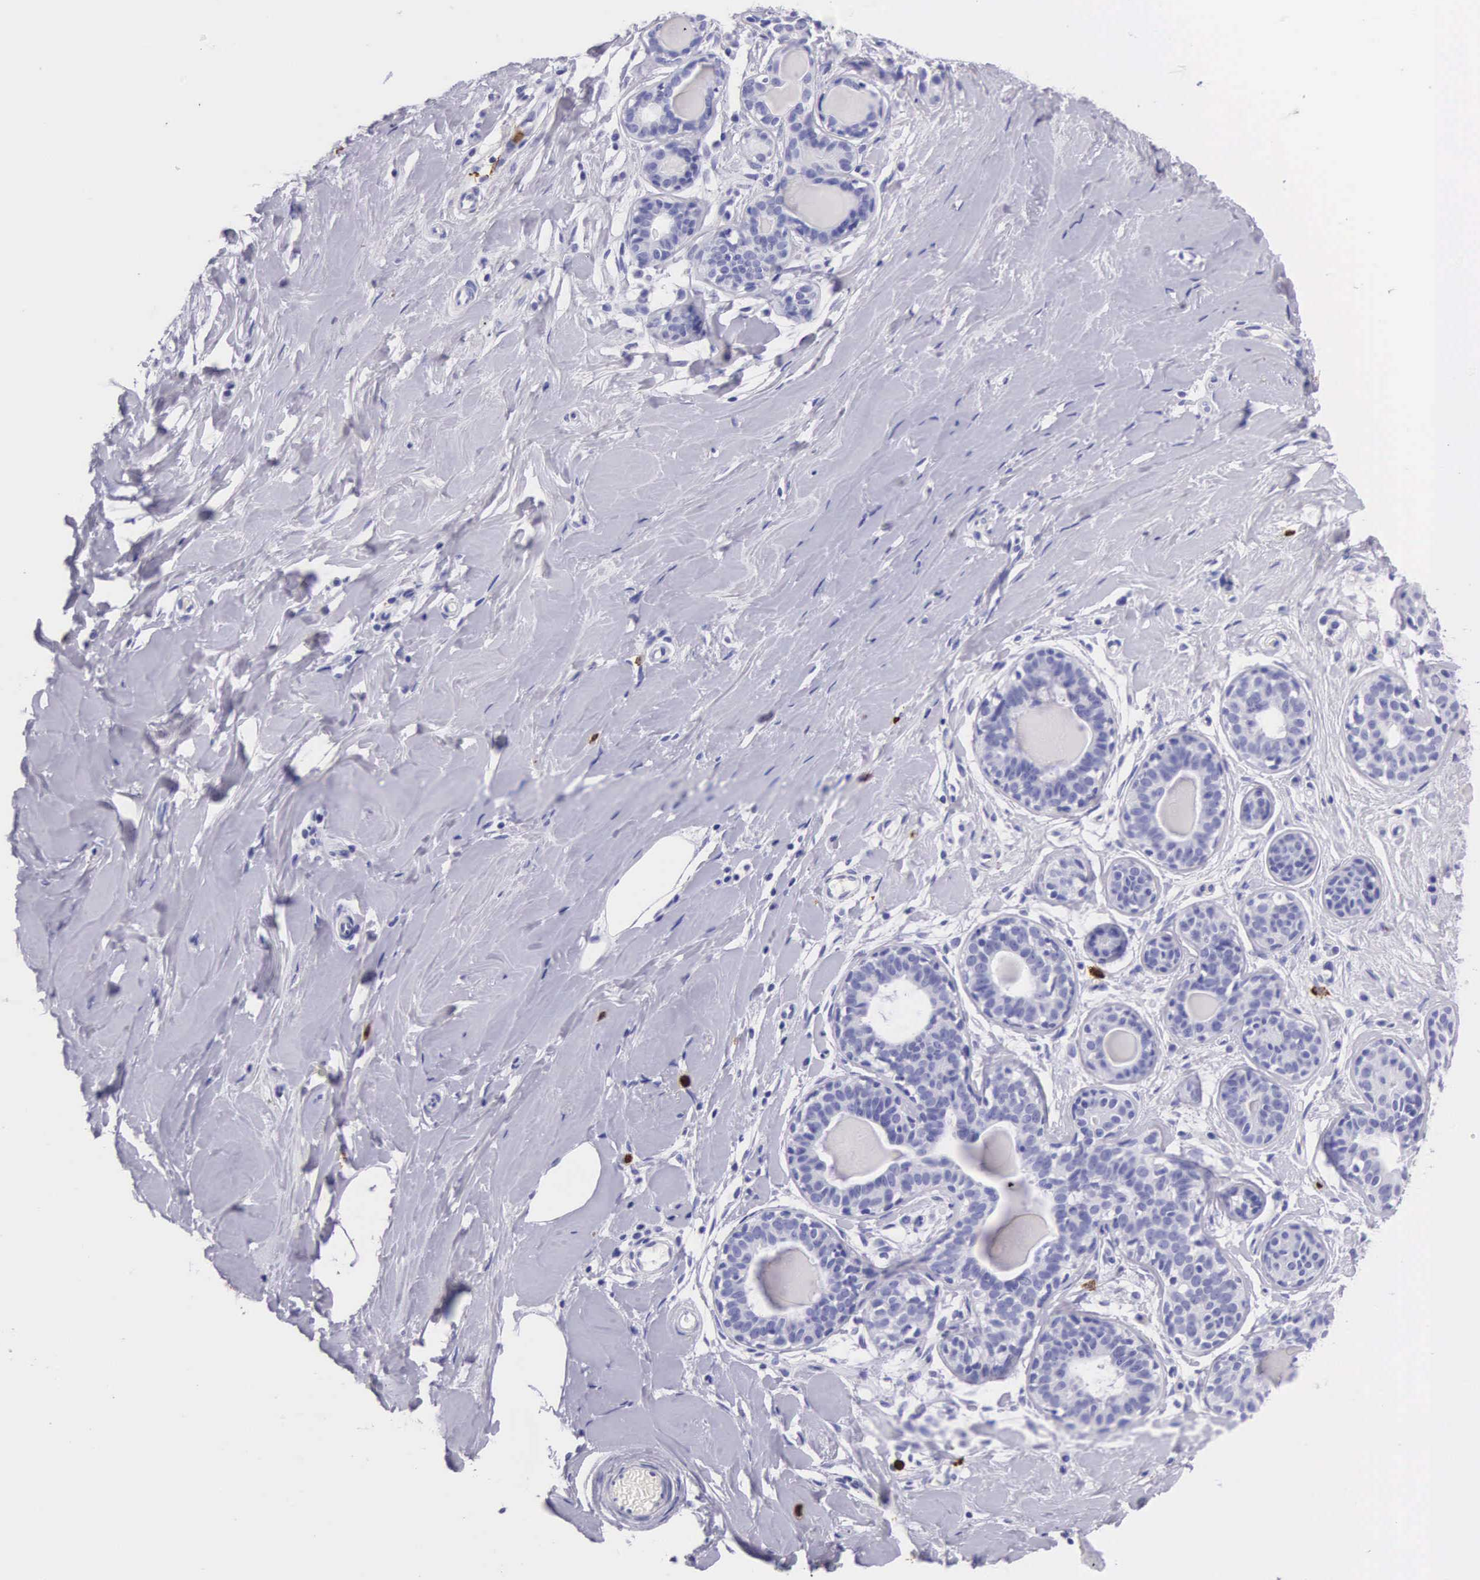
{"staining": {"intensity": "negative", "quantity": "none", "location": "none"}, "tissue": "breast", "cell_type": "Adipocytes", "image_type": "normal", "snomed": [{"axis": "morphology", "description": "Normal tissue, NOS"}, {"axis": "topography", "description": "Breast"}], "caption": "Breast stained for a protein using immunohistochemistry (IHC) reveals no positivity adipocytes.", "gene": "FCN1", "patient": {"sex": "female", "age": 44}}